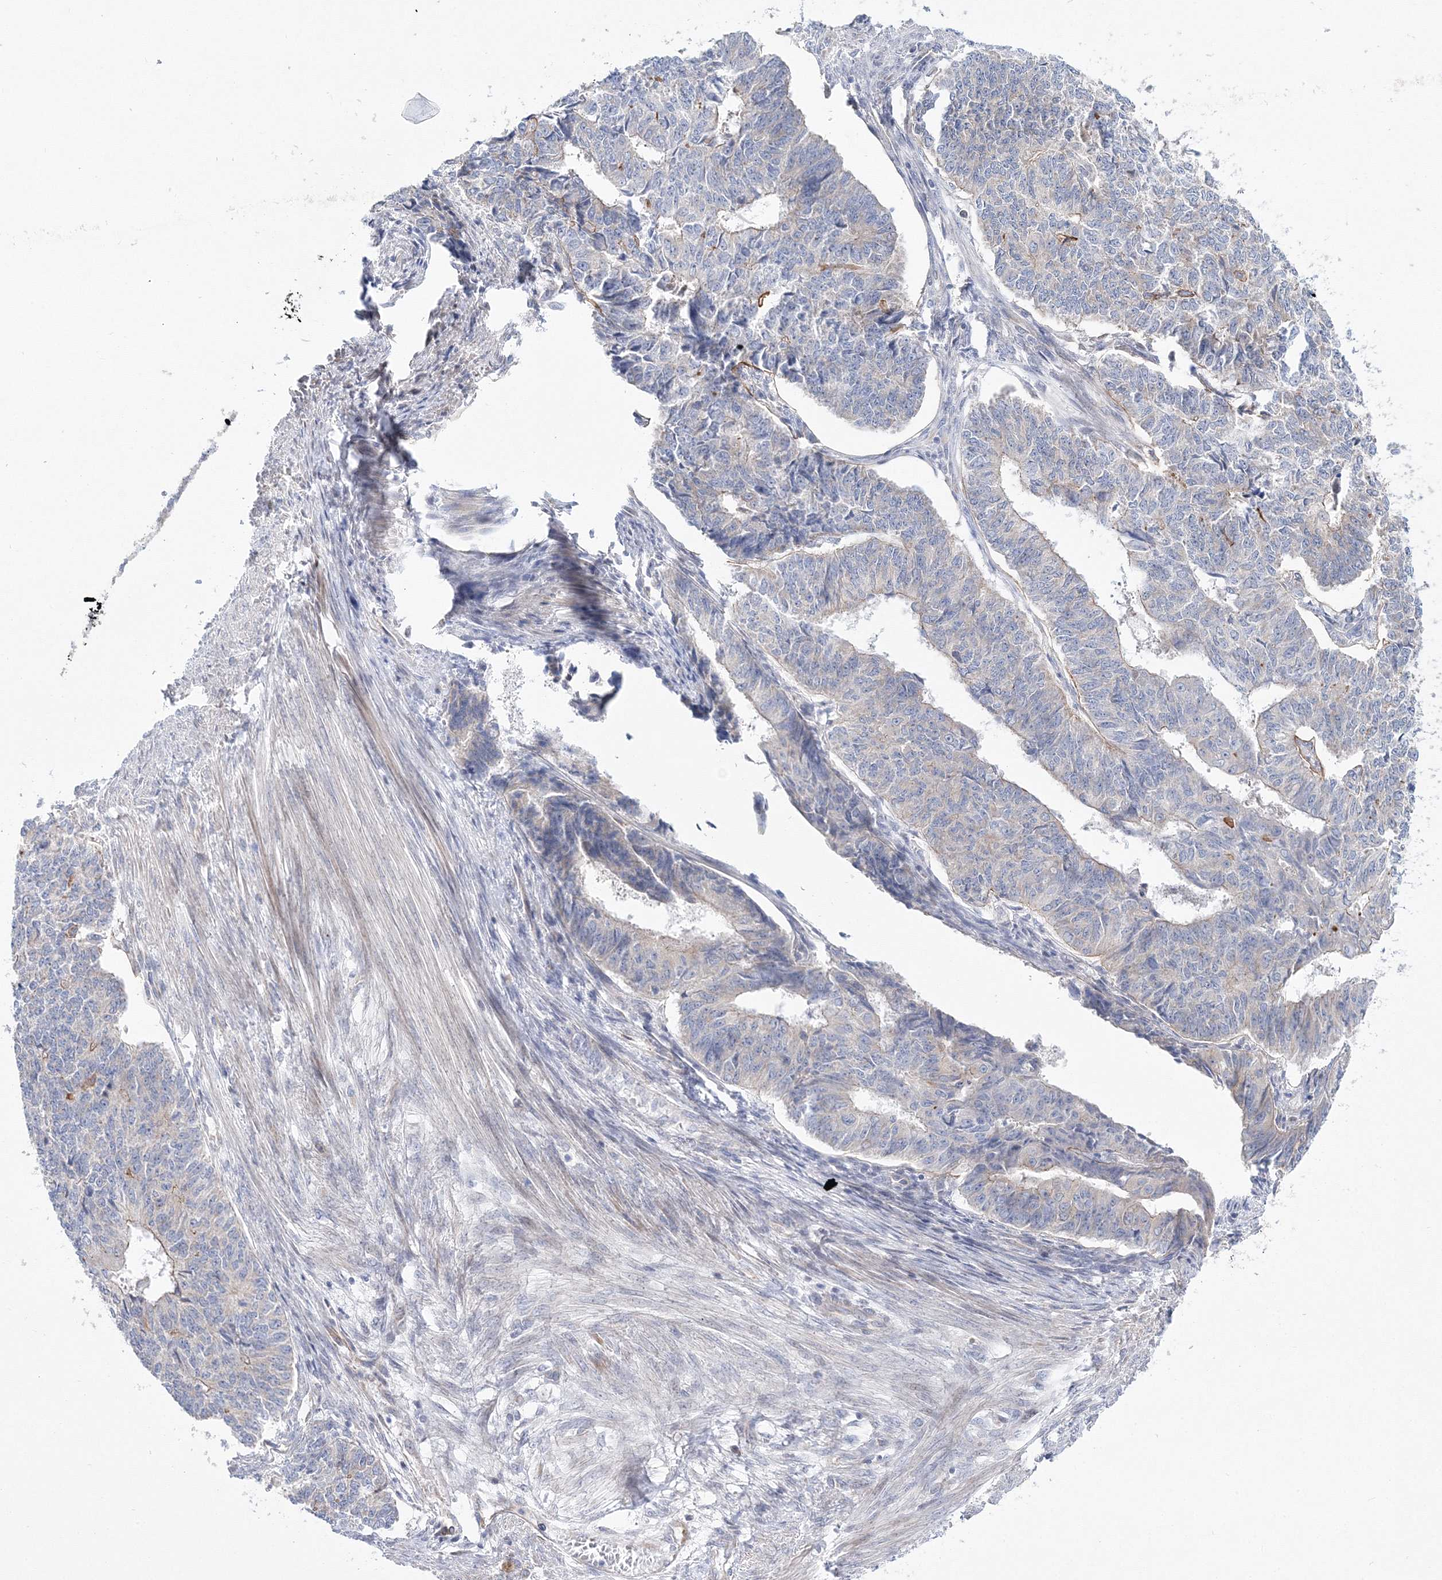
{"staining": {"intensity": "negative", "quantity": "none", "location": "none"}, "tissue": "endometrial cancer", "cell_type": "Tumor cells", "image_type": "cancer", "snomed": [{"axis": "morphology", "description": "Adenocarcinoma, NOS"}, {"axis": "topography", "description": "Endometrium"}], "caption": "Micrograph shows no protein staining in tumor cells of endometrial cancer (adenocarcinoma) tissue.", "gene": "ARHGAP32", "patient": {"sex": "female", "age": 32}}